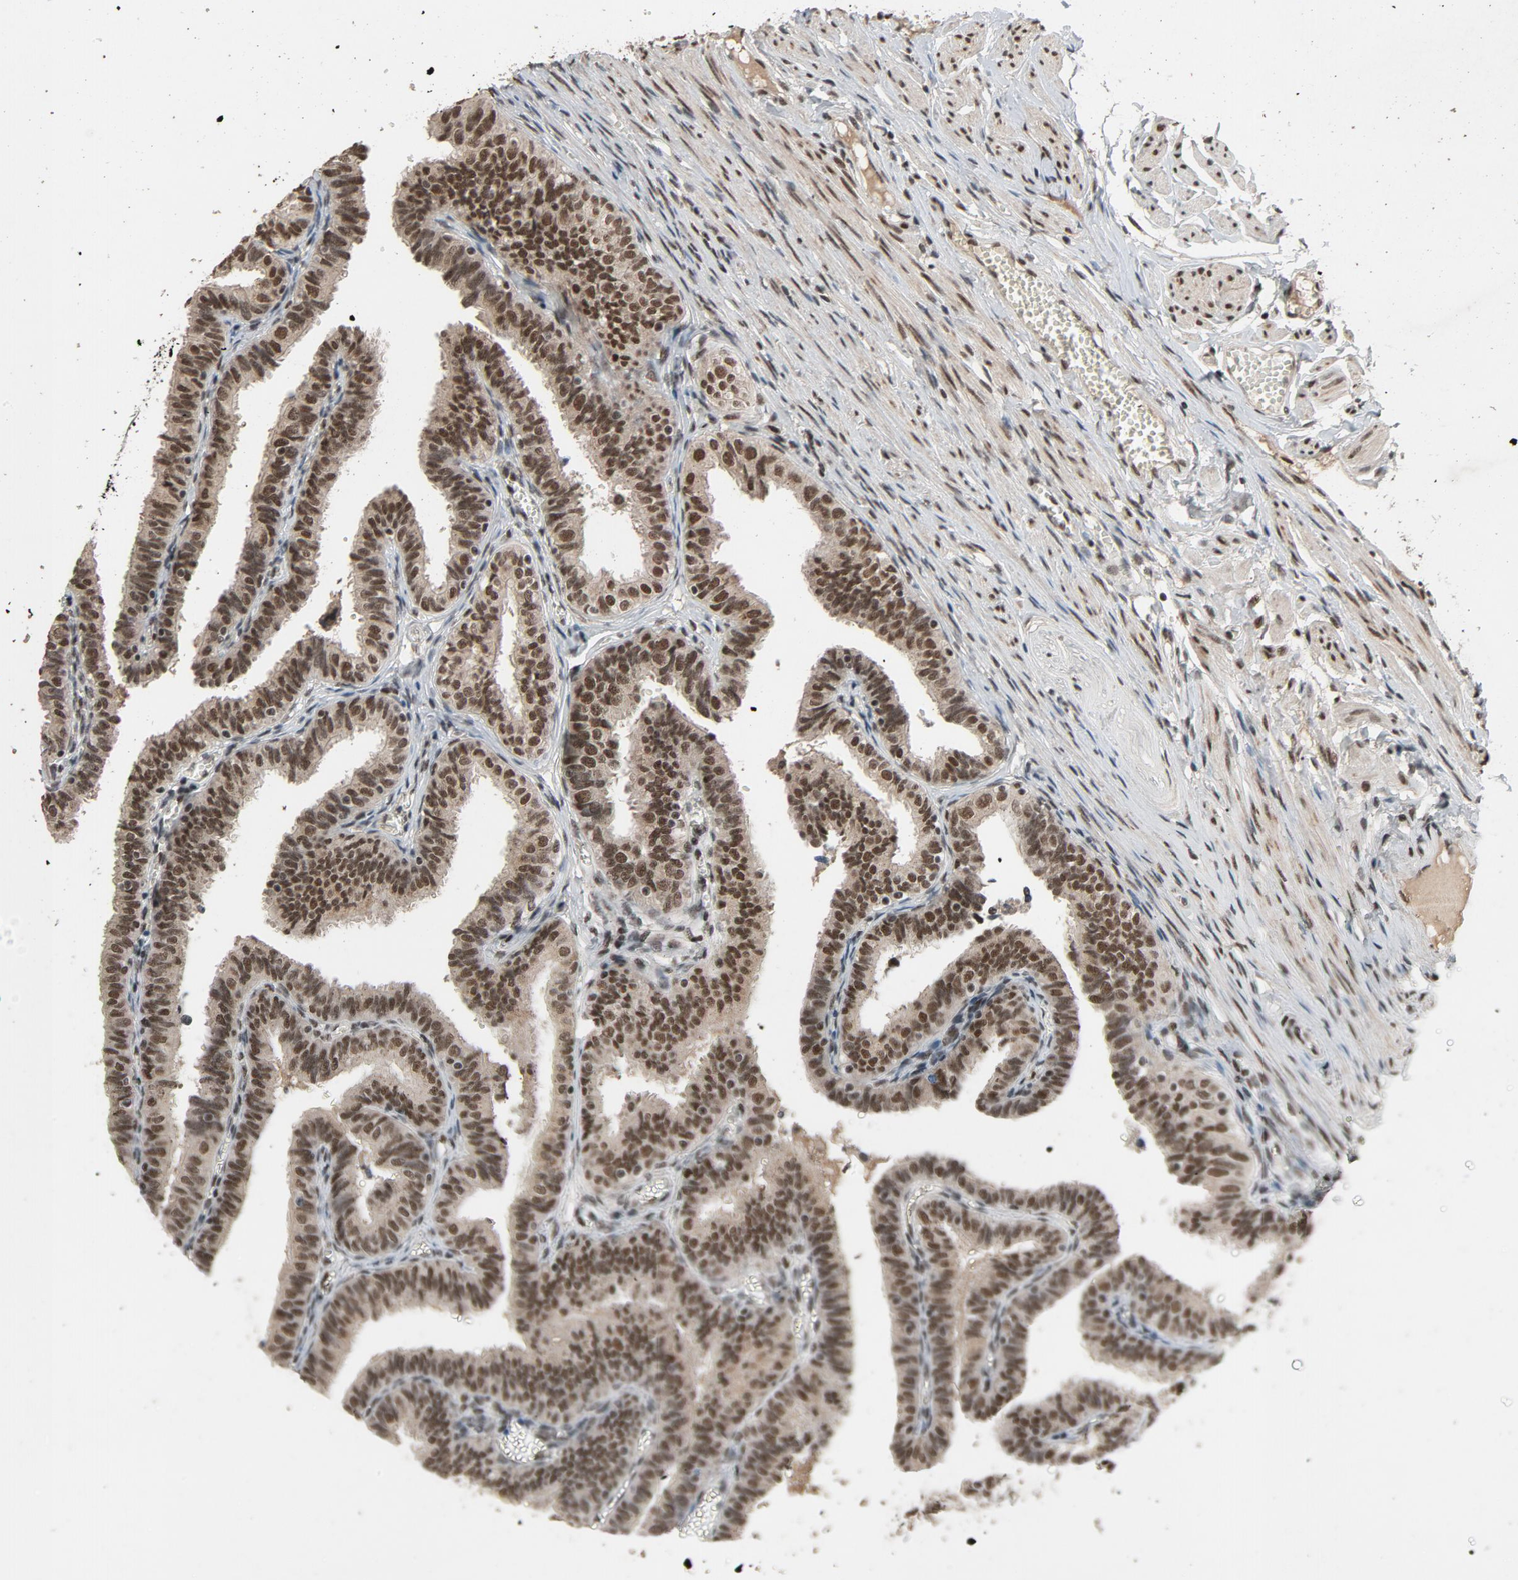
{"staining": {"intensity": "moderate", "quantity": ">75%", "location": "nuclear"}, "tissue": "fallopian tube", "cell_type": "Glandular cells", "image_type": "normal", "snomed": [{"axis": "morphology", "description": "Normal tissue, NOS"}, {"axis": "topography", "description": "Fallopian tube"}], "caption": "A photomicrograph of fallopian tube stained for a protein demonstrates moderate nuclear brown staining in glandular cells.", "gene": "SMARCD1", "patient": {"sex": "female", "age": 46}}